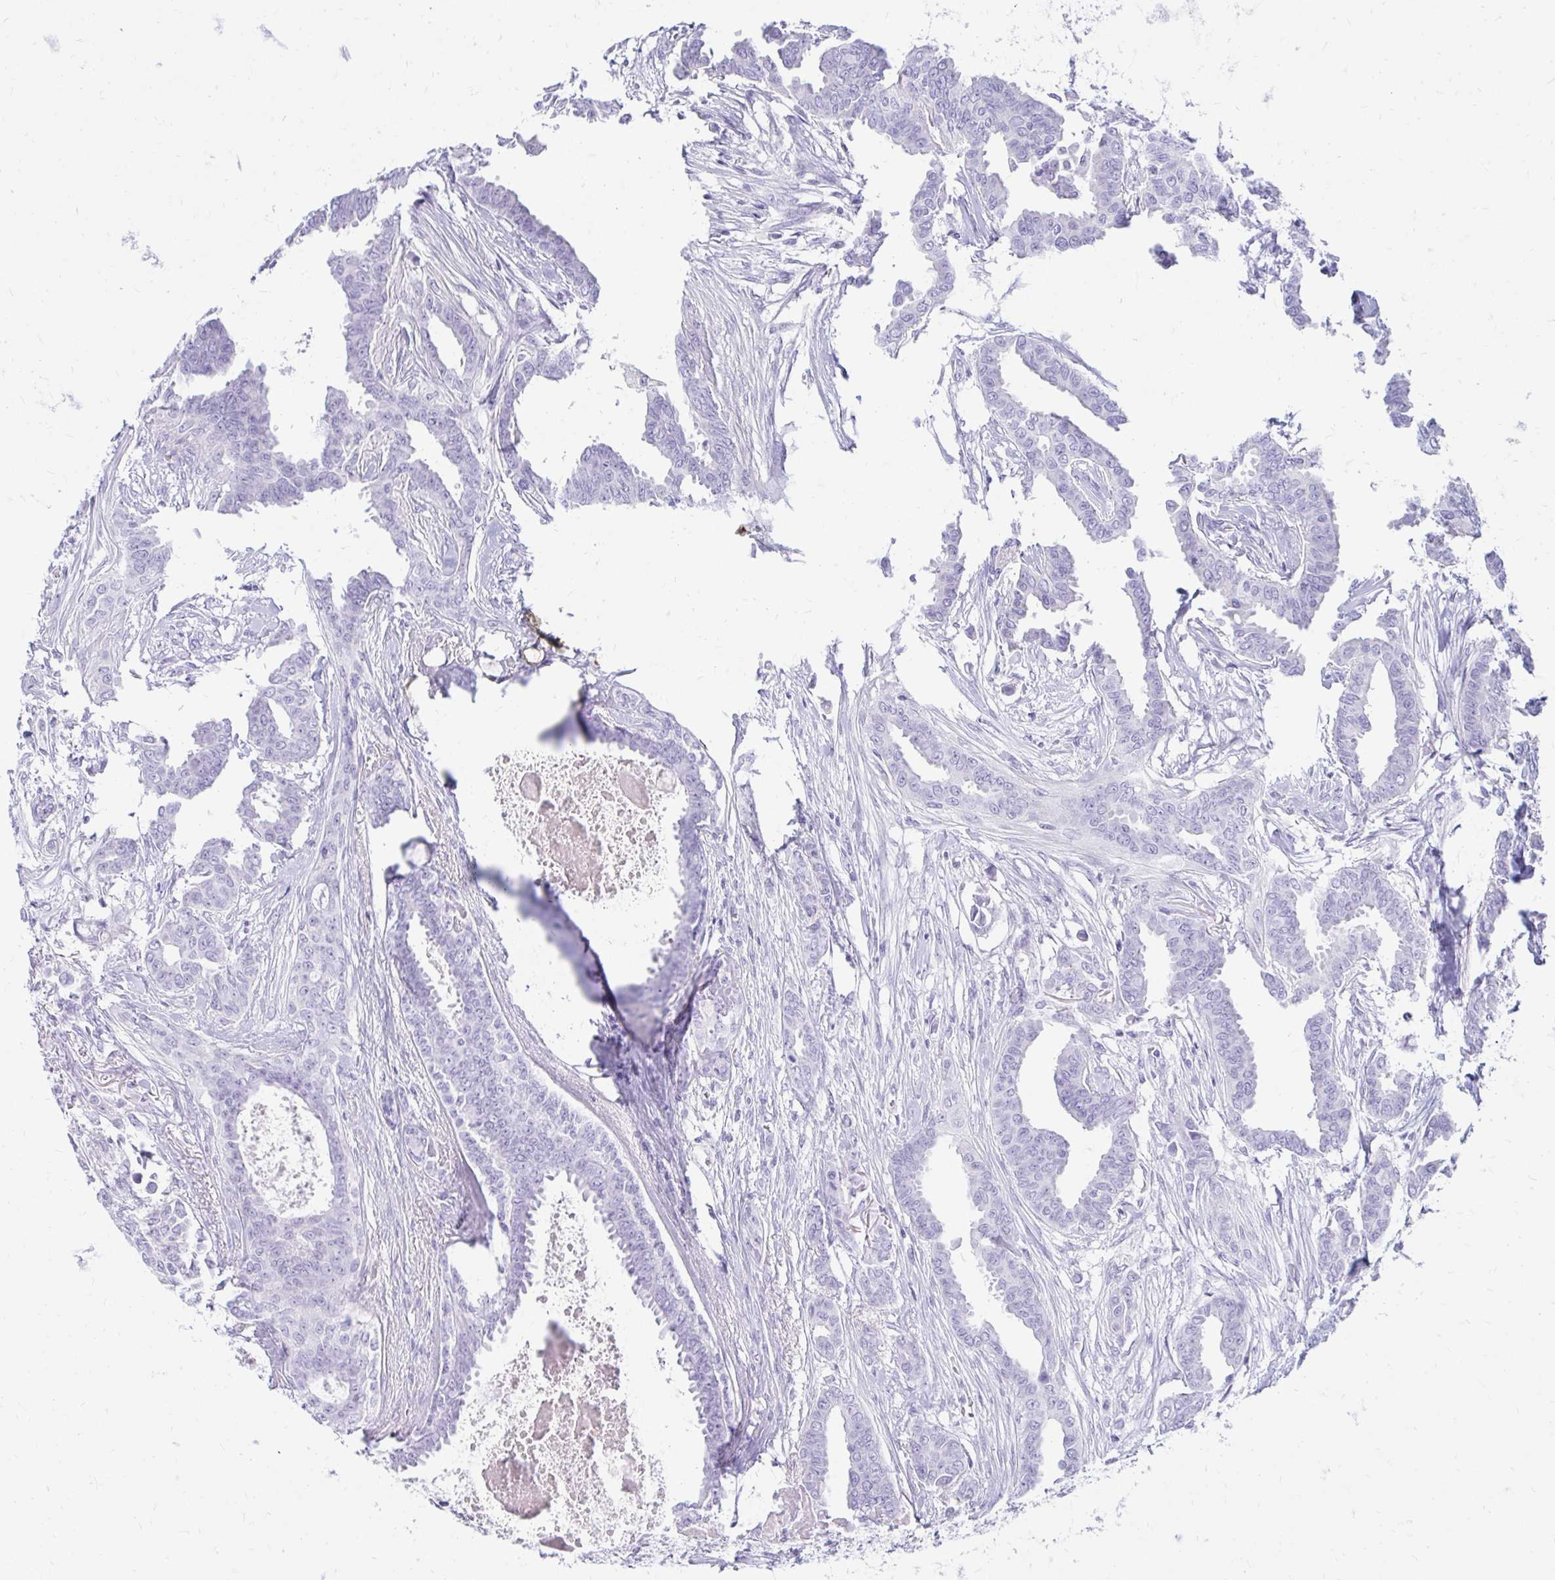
{"staining": {"intensity": "negative", "quantity": "none", "location": "none"}, "tissue": "breast cancer", "cell_type": "Tumor cells", "image_type": "cancer", "snomed": [{"axis": "morphology", "description": "Duct carcinoma"}, {"axis": "topography", "description": "Breast"}], "caption": "Photomicrograph shows no significant protein expression in tumor cells of breast invasive ductal carcinoma. Nuclei are stained in blue.", "gene": "NANOGNB", "patient": {"sex": "female", "age": 45}}